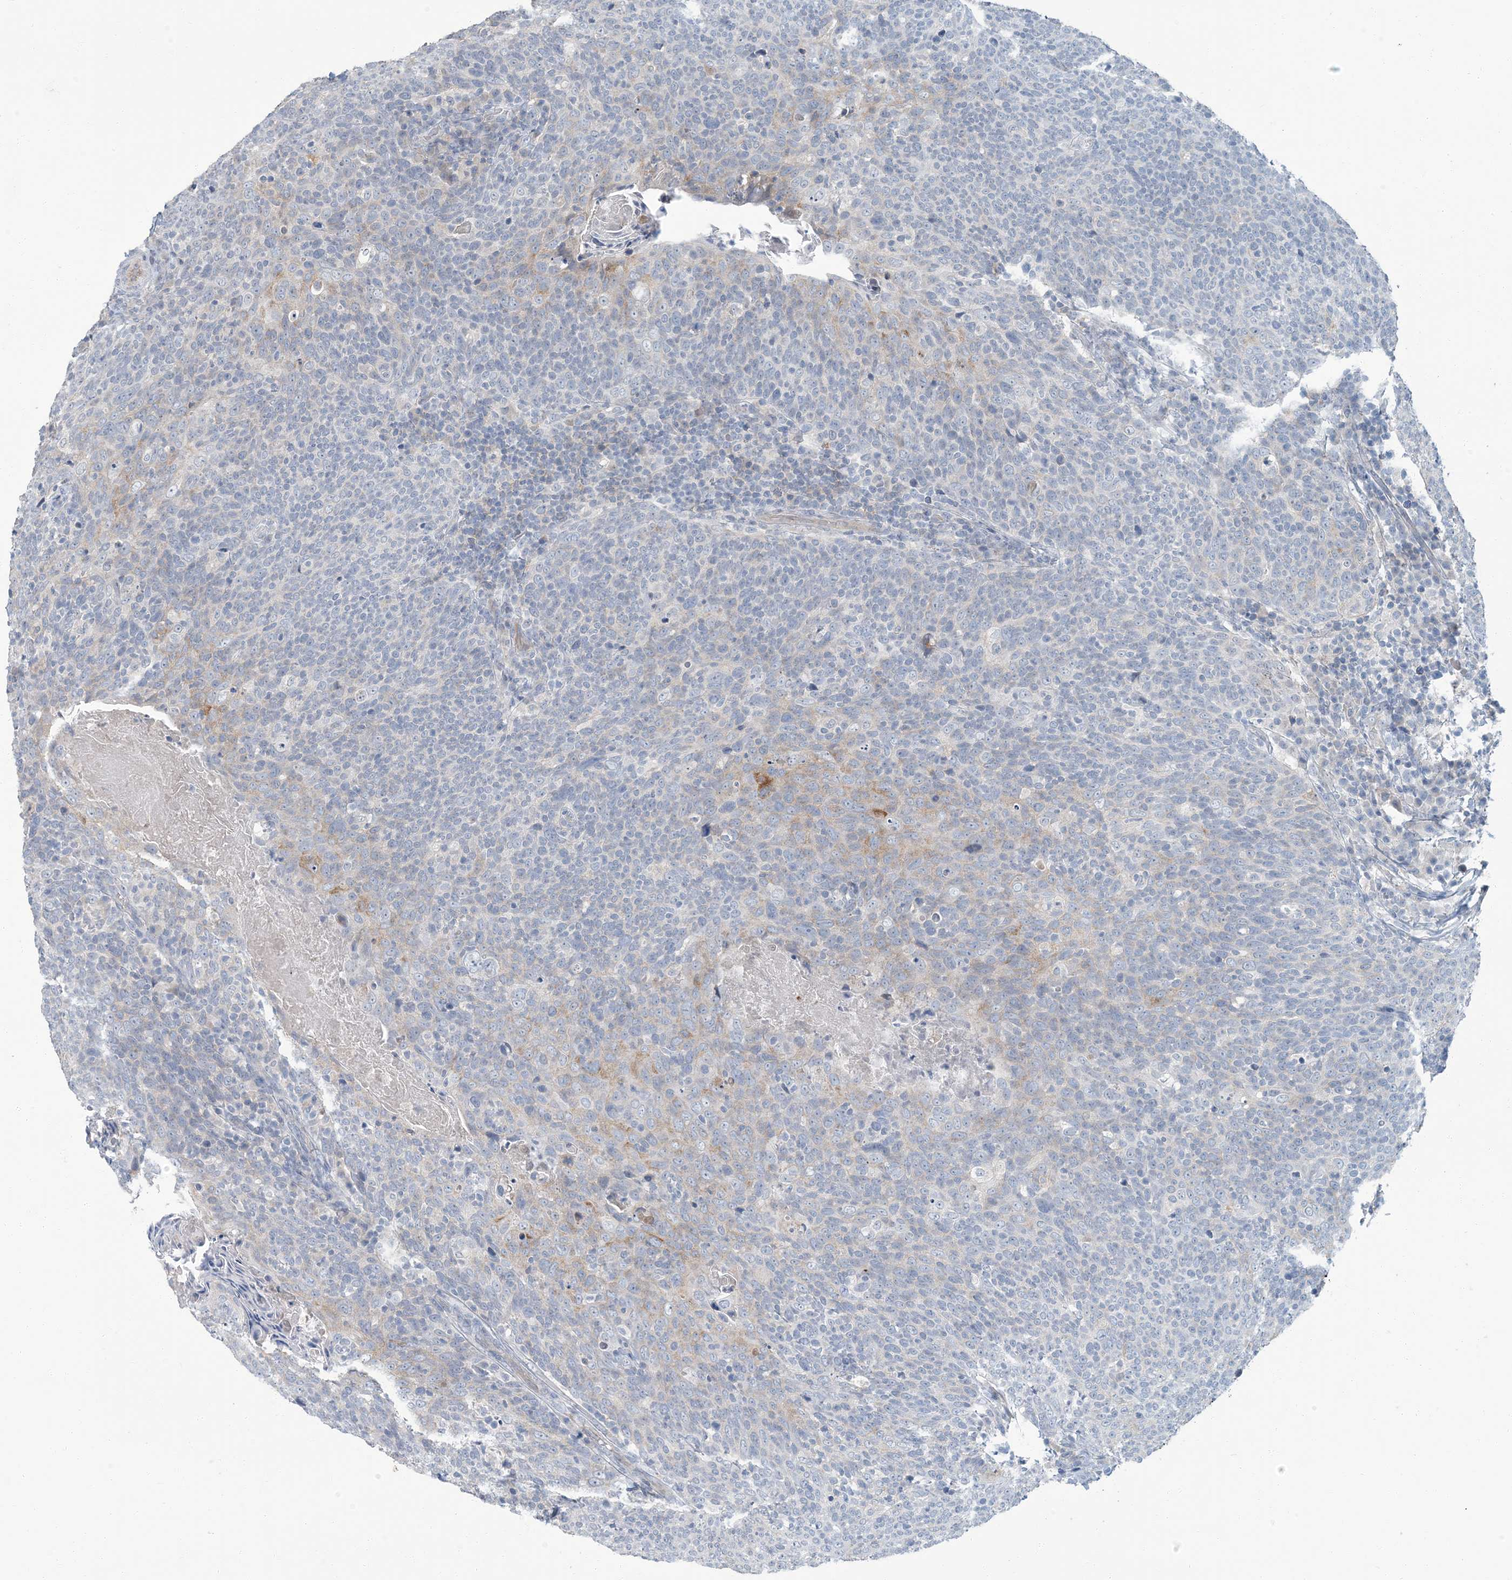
{"staining": {"intensity": "negative", "quantity": "none", "location": "none"}, "tissue": "head and neck cancer", "cell_type": "Tumor cells", "image_type": "cancer", "snomed": [{"axis": "morphology", "description": "Squamous cell carcinoma, NOS"}, {"axis": "morphology", "description": "Squamous cell carcinoma, metastatic, NOS"}, {"axis": "topography", "description": "Lymph node"}, {"axis": "topography", "description": "Head-Neck"}], "caption": "This is a image of IHC staining of head and neck cancer (squamous cell carcinoma), which shows no expression in tumor cells.", "gene": "EPHA4", "patient": {"sex": "male", "age": 62}}